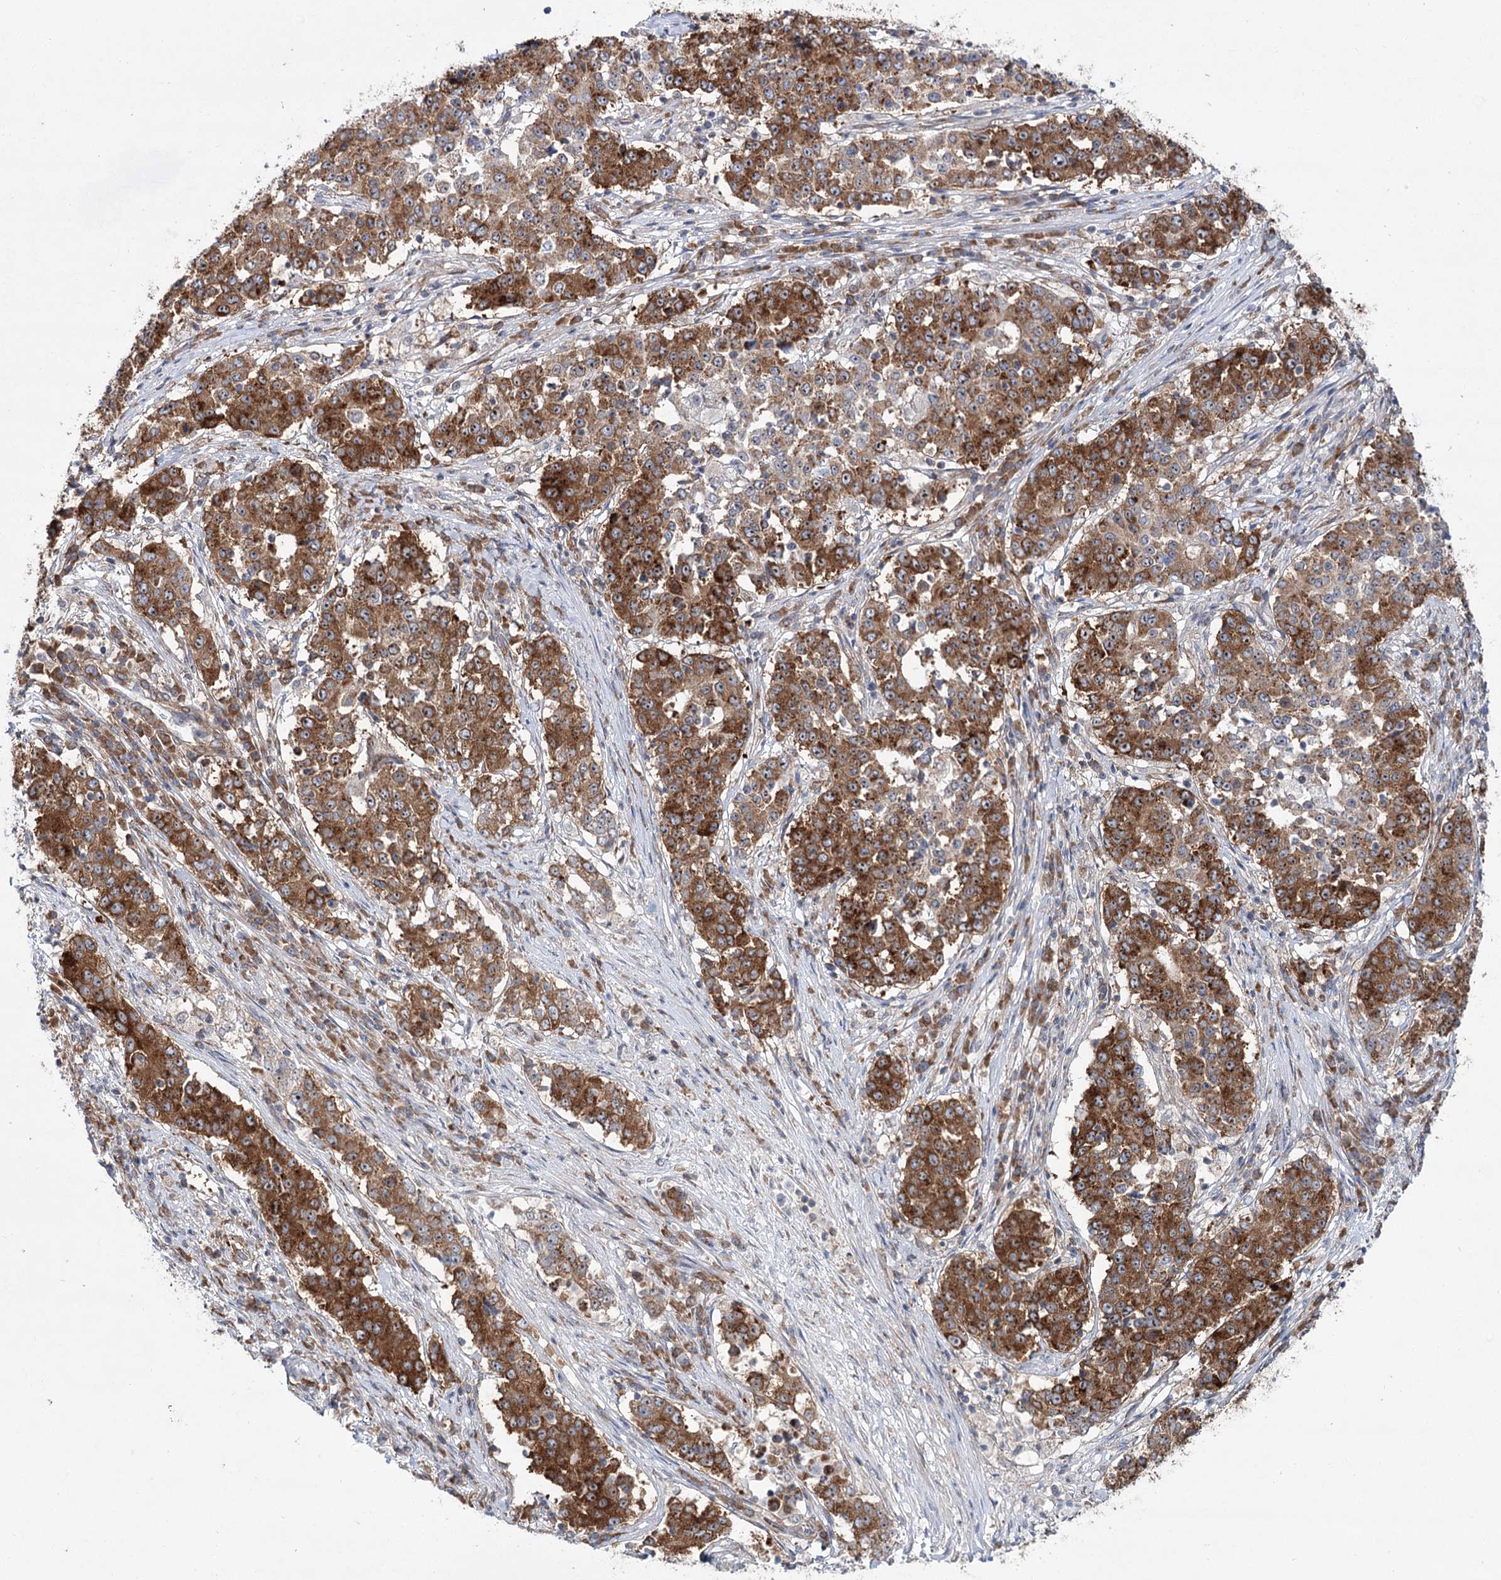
{"staining": {"intensity": "strong", "quantity": ">75%", "location": "cytoplasmic/membranous"}, "tissue": "stomach cancer", "cell_type": "Tumor cells", "image_type": "cancer", "snomed": [{"axis": "morphology", "description": "Adenocarcinoma, NOS"}, {"axis": "topography", "description": "Stomach"}], "caption": "This photomicrograph exhibits immunohistochemistry staining of adenocarcinoma (stomach), with high strong cytoplasmic/membranous positivity in approximately >75% of tumor cells.", "gene": "VWA2", "patient": {"sex": "male", "age": 59}}